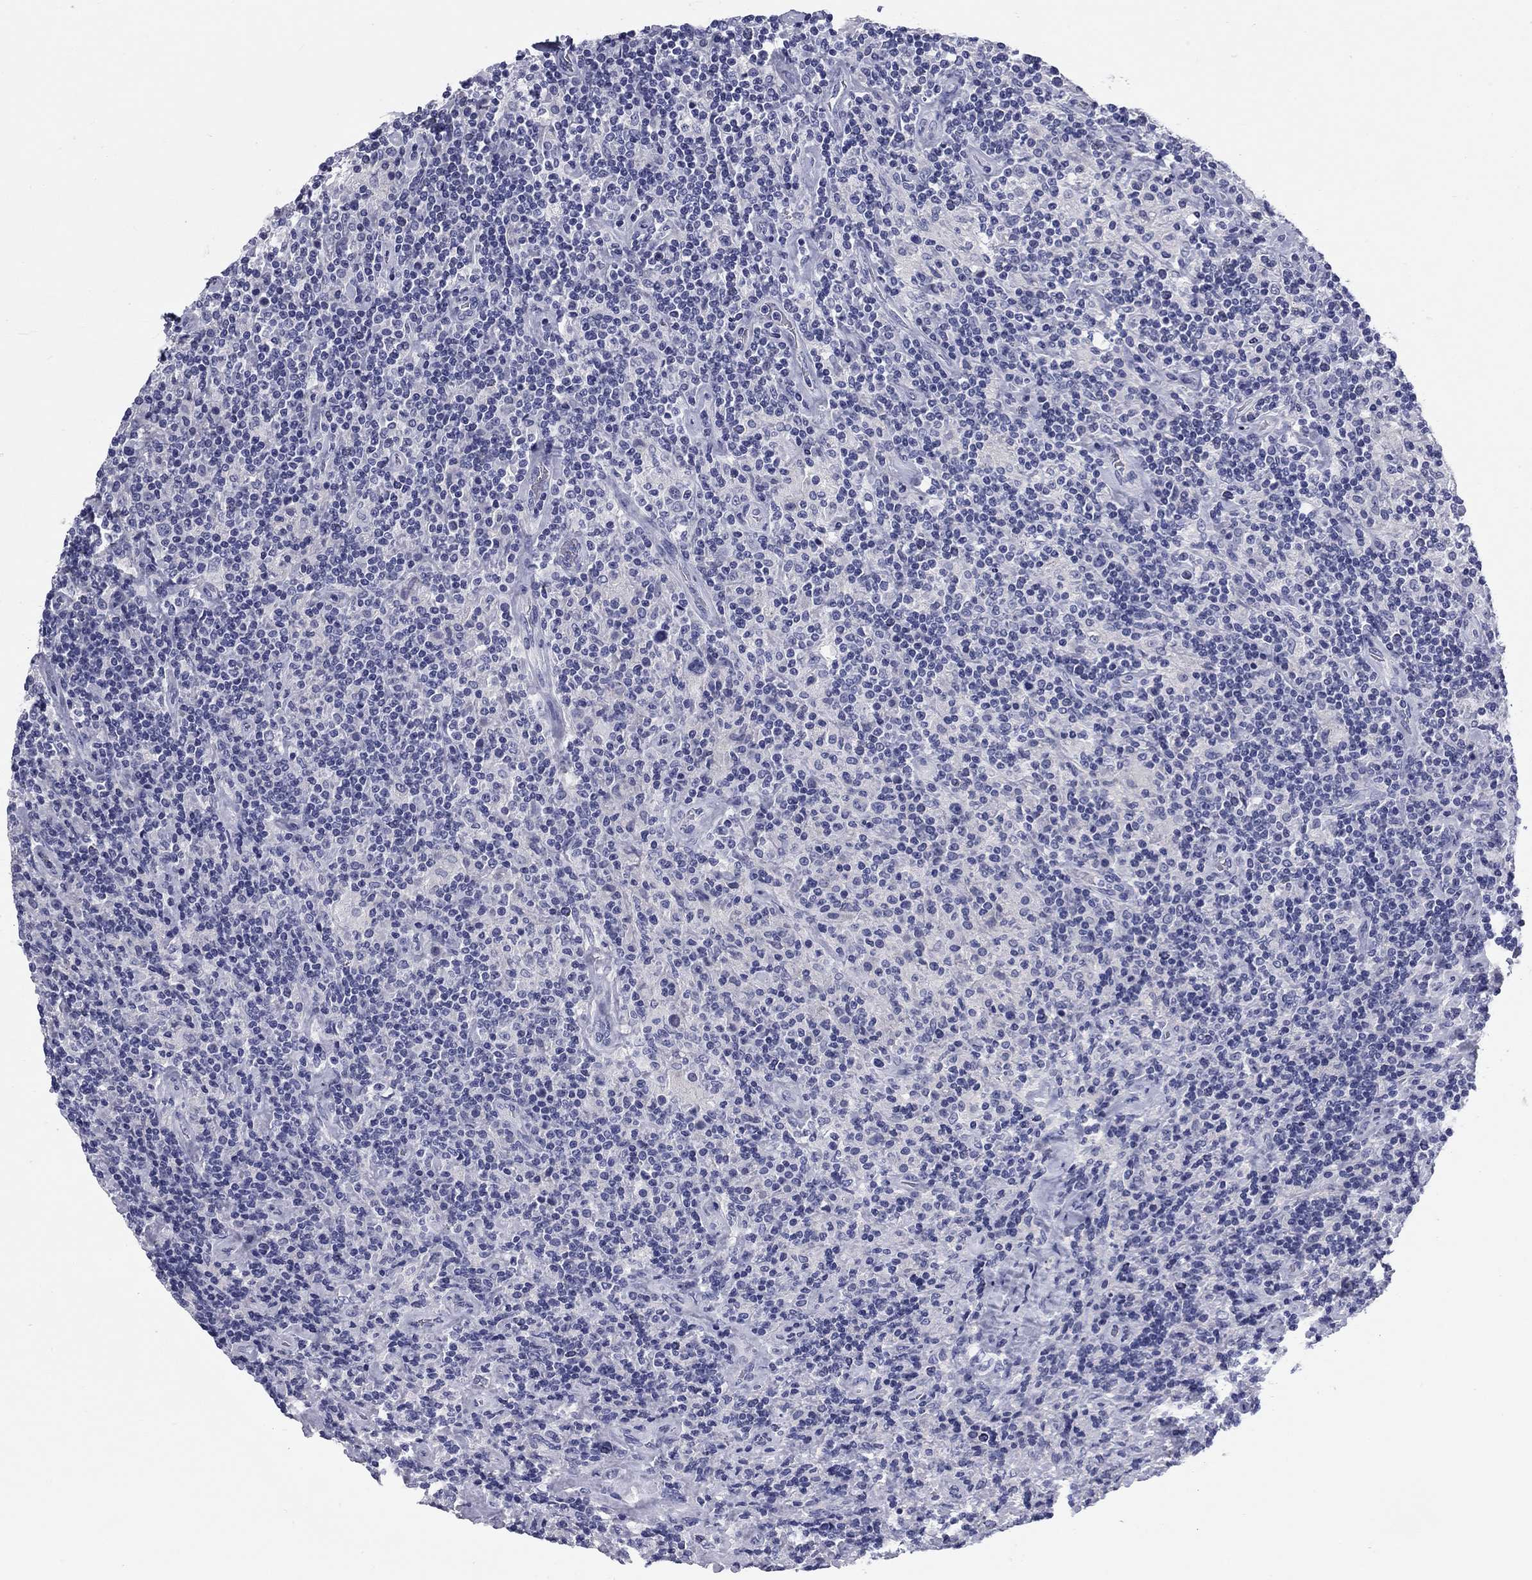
{"staining": {"intensity": "negative", "quantity": "none", "location": "none"}, "tissue": "lymphoma", "cell_type": "Tumor cells", "image_type": "cancer", "snomed": [{"axis": "morphology", "description": "Hodgkin's disease, NOS"}, {"axis": "topography", "description": "Lymph node"}], "caption": "Hodgkin's disease was stained to show a protein in brown. There is no significant staining in tumor cells.", "gene": "KCNH1", "patient": {"sex": "male", "age": 70}}